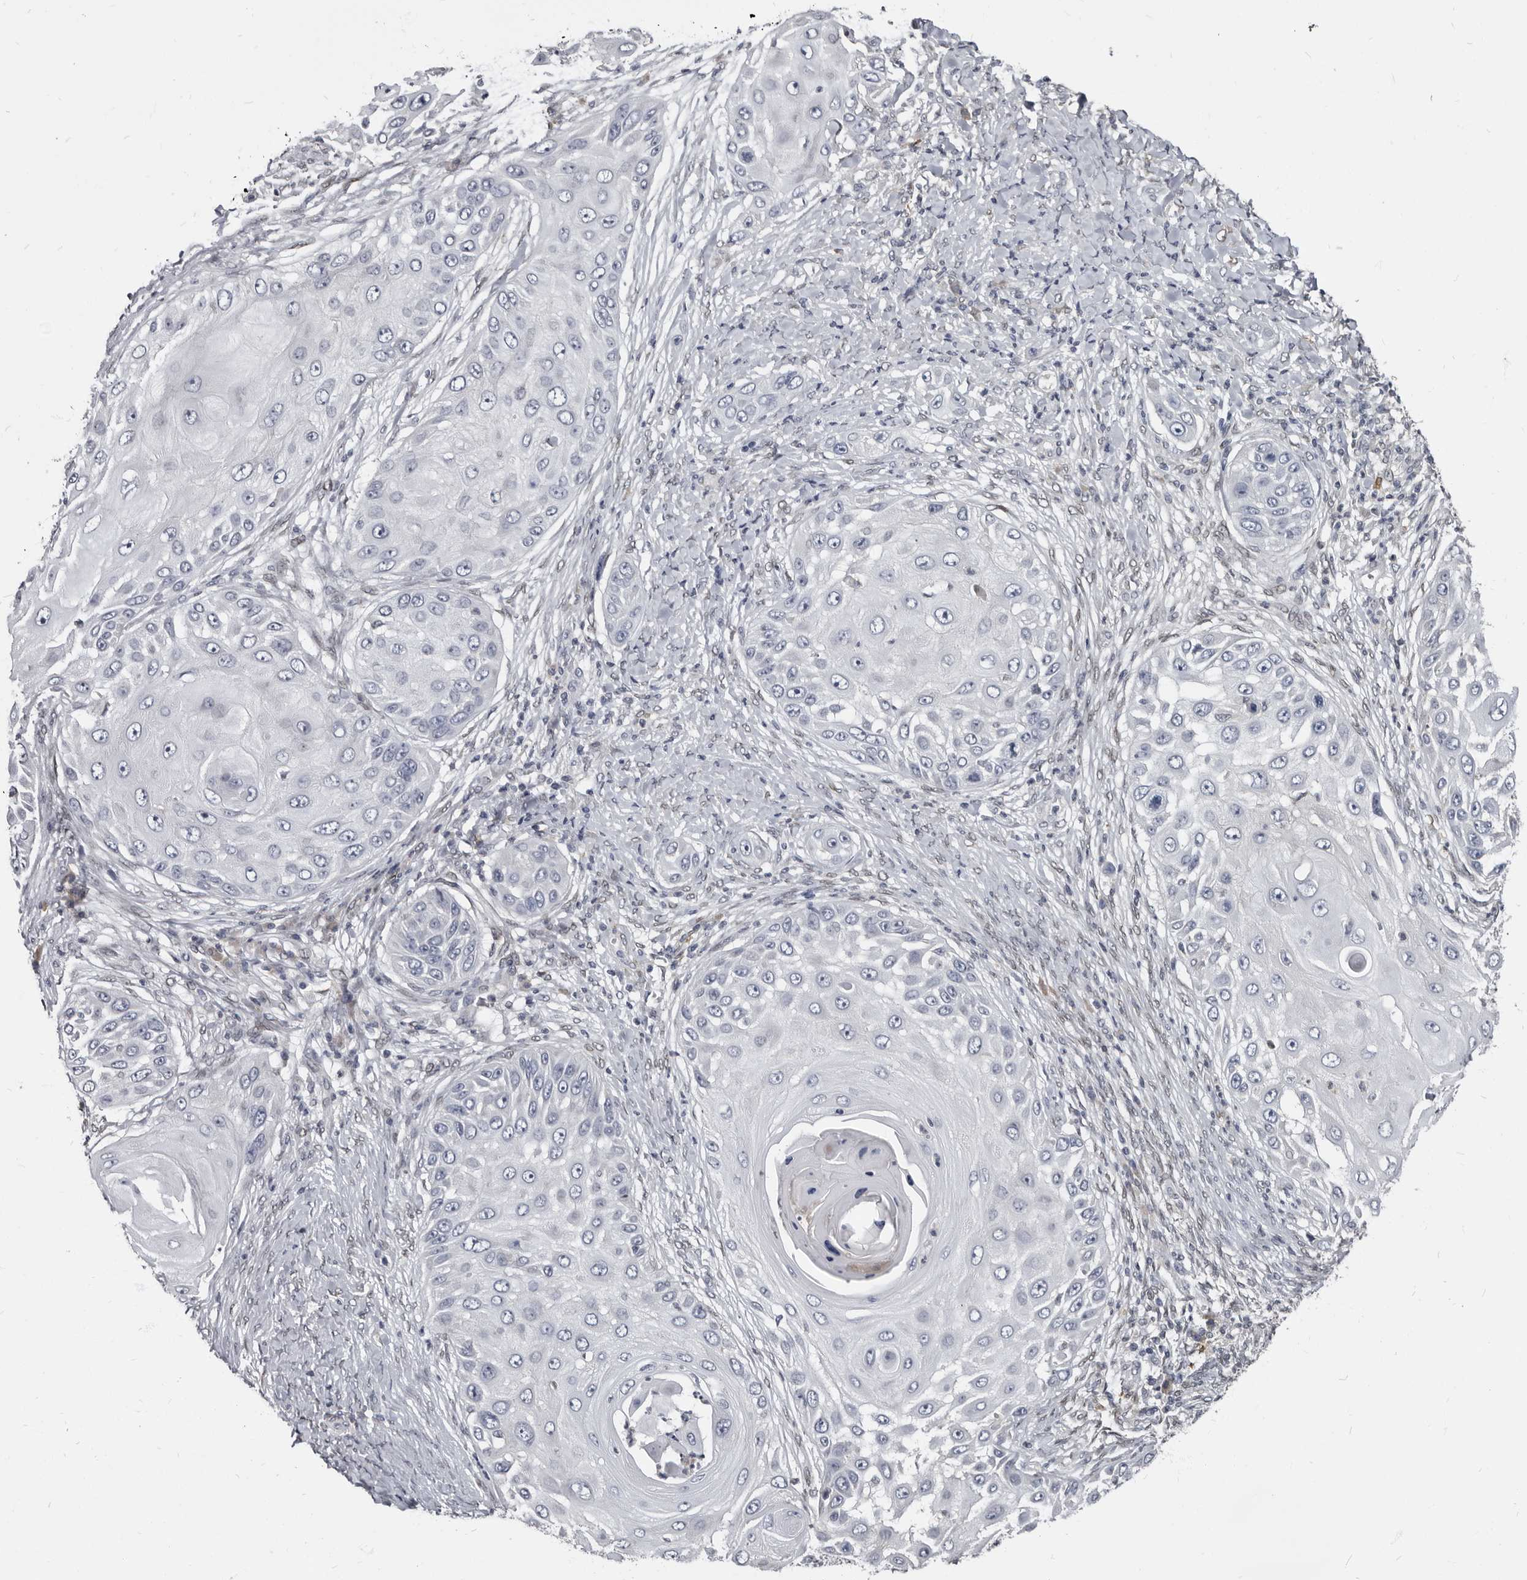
{"staining": {"intensity": "negative", "quantity": "none", "location": "none"}, "tissue": "skin cancer", "cell_type": "Tumor cells", "image_type": "cancer", "snomed": [{"axis": "morphology", "description": "Squamous cell carcinoma, NOS"}, {"axis": "topography", "description": "Skin"}], "caption": "Skin cancer was stained to show a protein in brown. There is no significant positivity in tumor cells.", "gene": "MRGPRF", "patient": {"sex": "female", "age": 44}}